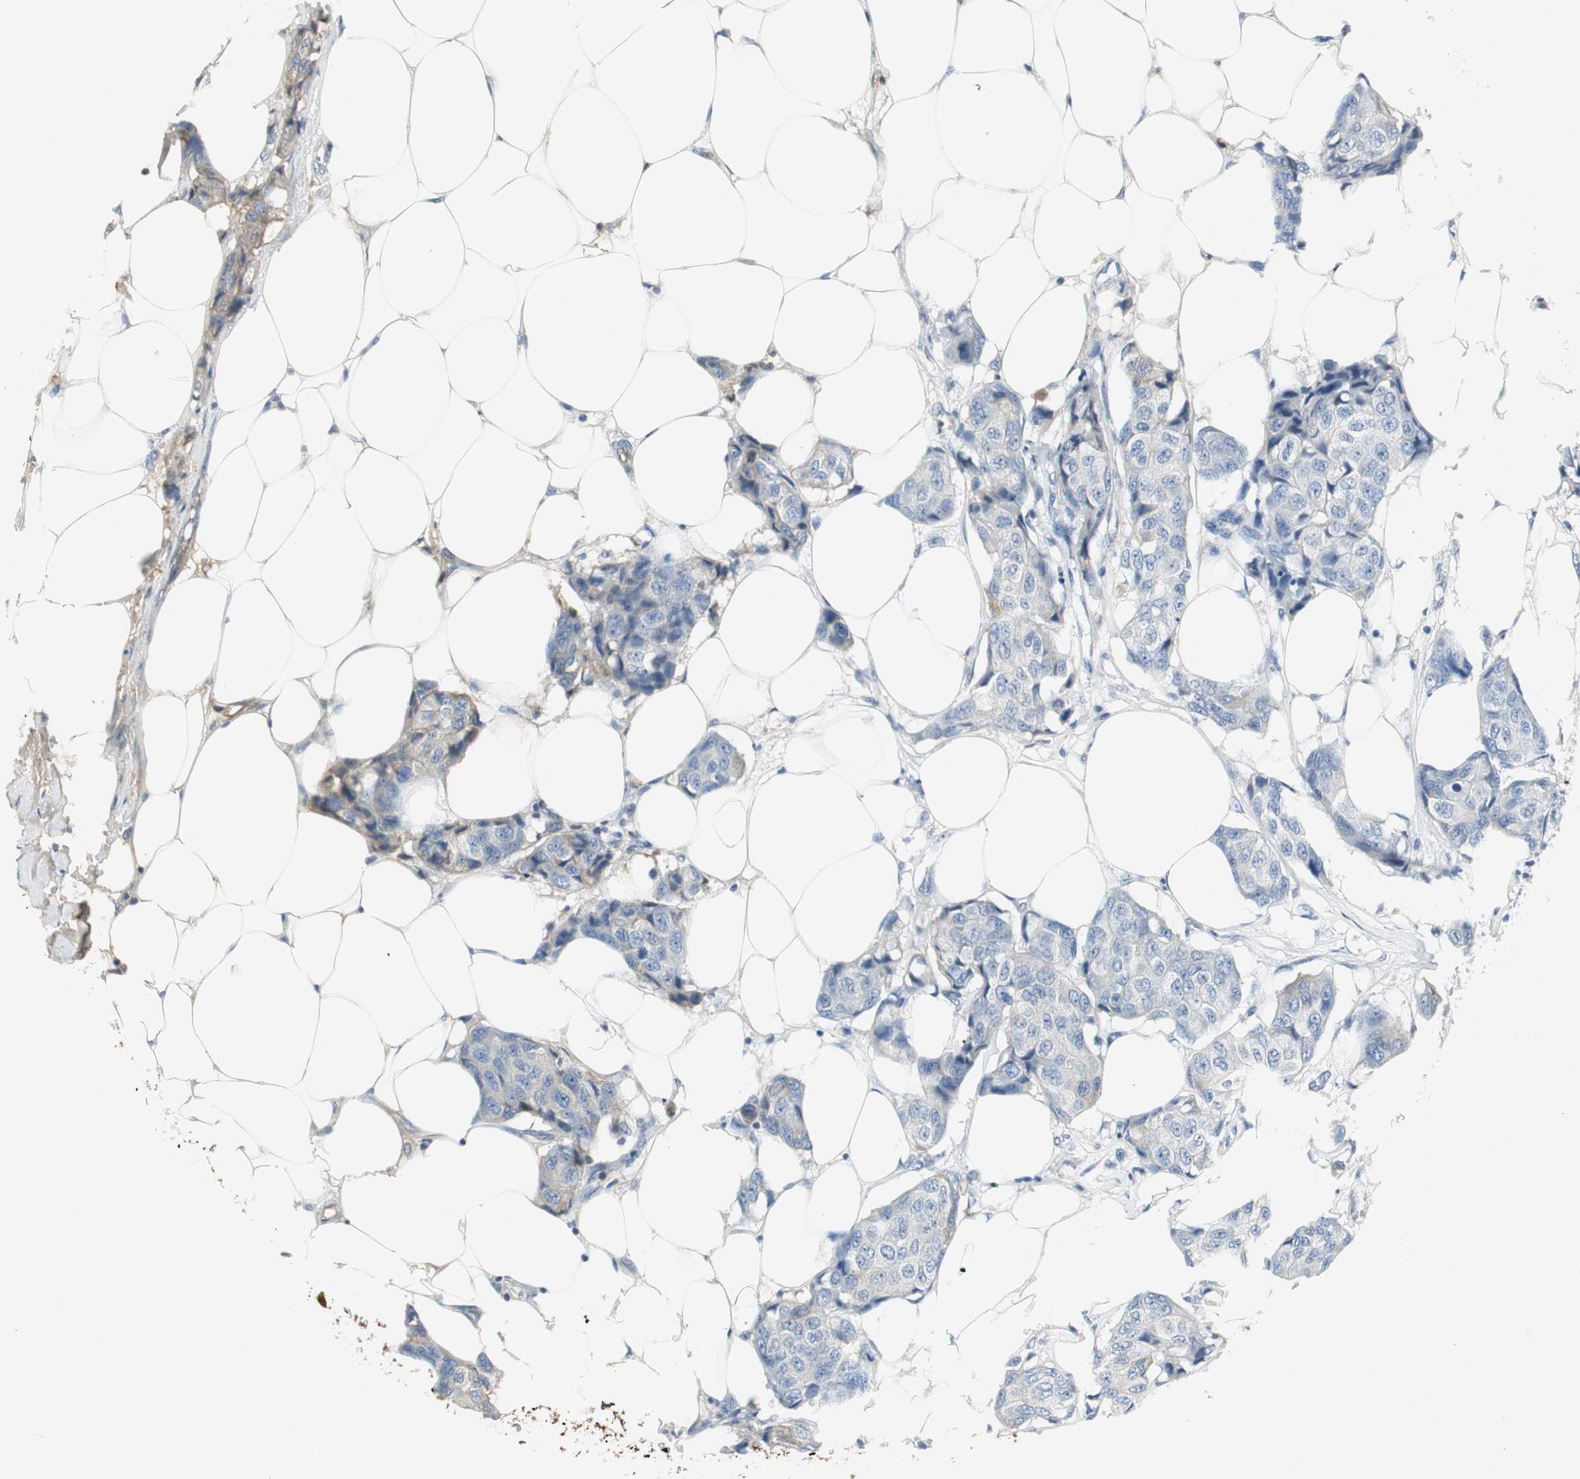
{"staining": {"intensity": "negative", "quantity": "none", "location": "none"}, "tissue": "breast cancer", "cell_type": "Tumor cells", "image_type": "cancer", "snomed": [{"axis": "morphology", "description": "Duct carcinoma"}, {"axis": "topography", "description": "Breast"}], "caption": "The image shows no staining of tumor cells in intraductal carcinoma (breast). (Brightfield microscopy of DAB (3,3'-diaminobenzidine) immunohistochemistry at high magnification).", "gene": "IGHA1", "patient": {"sex": "female", "age": 80}}